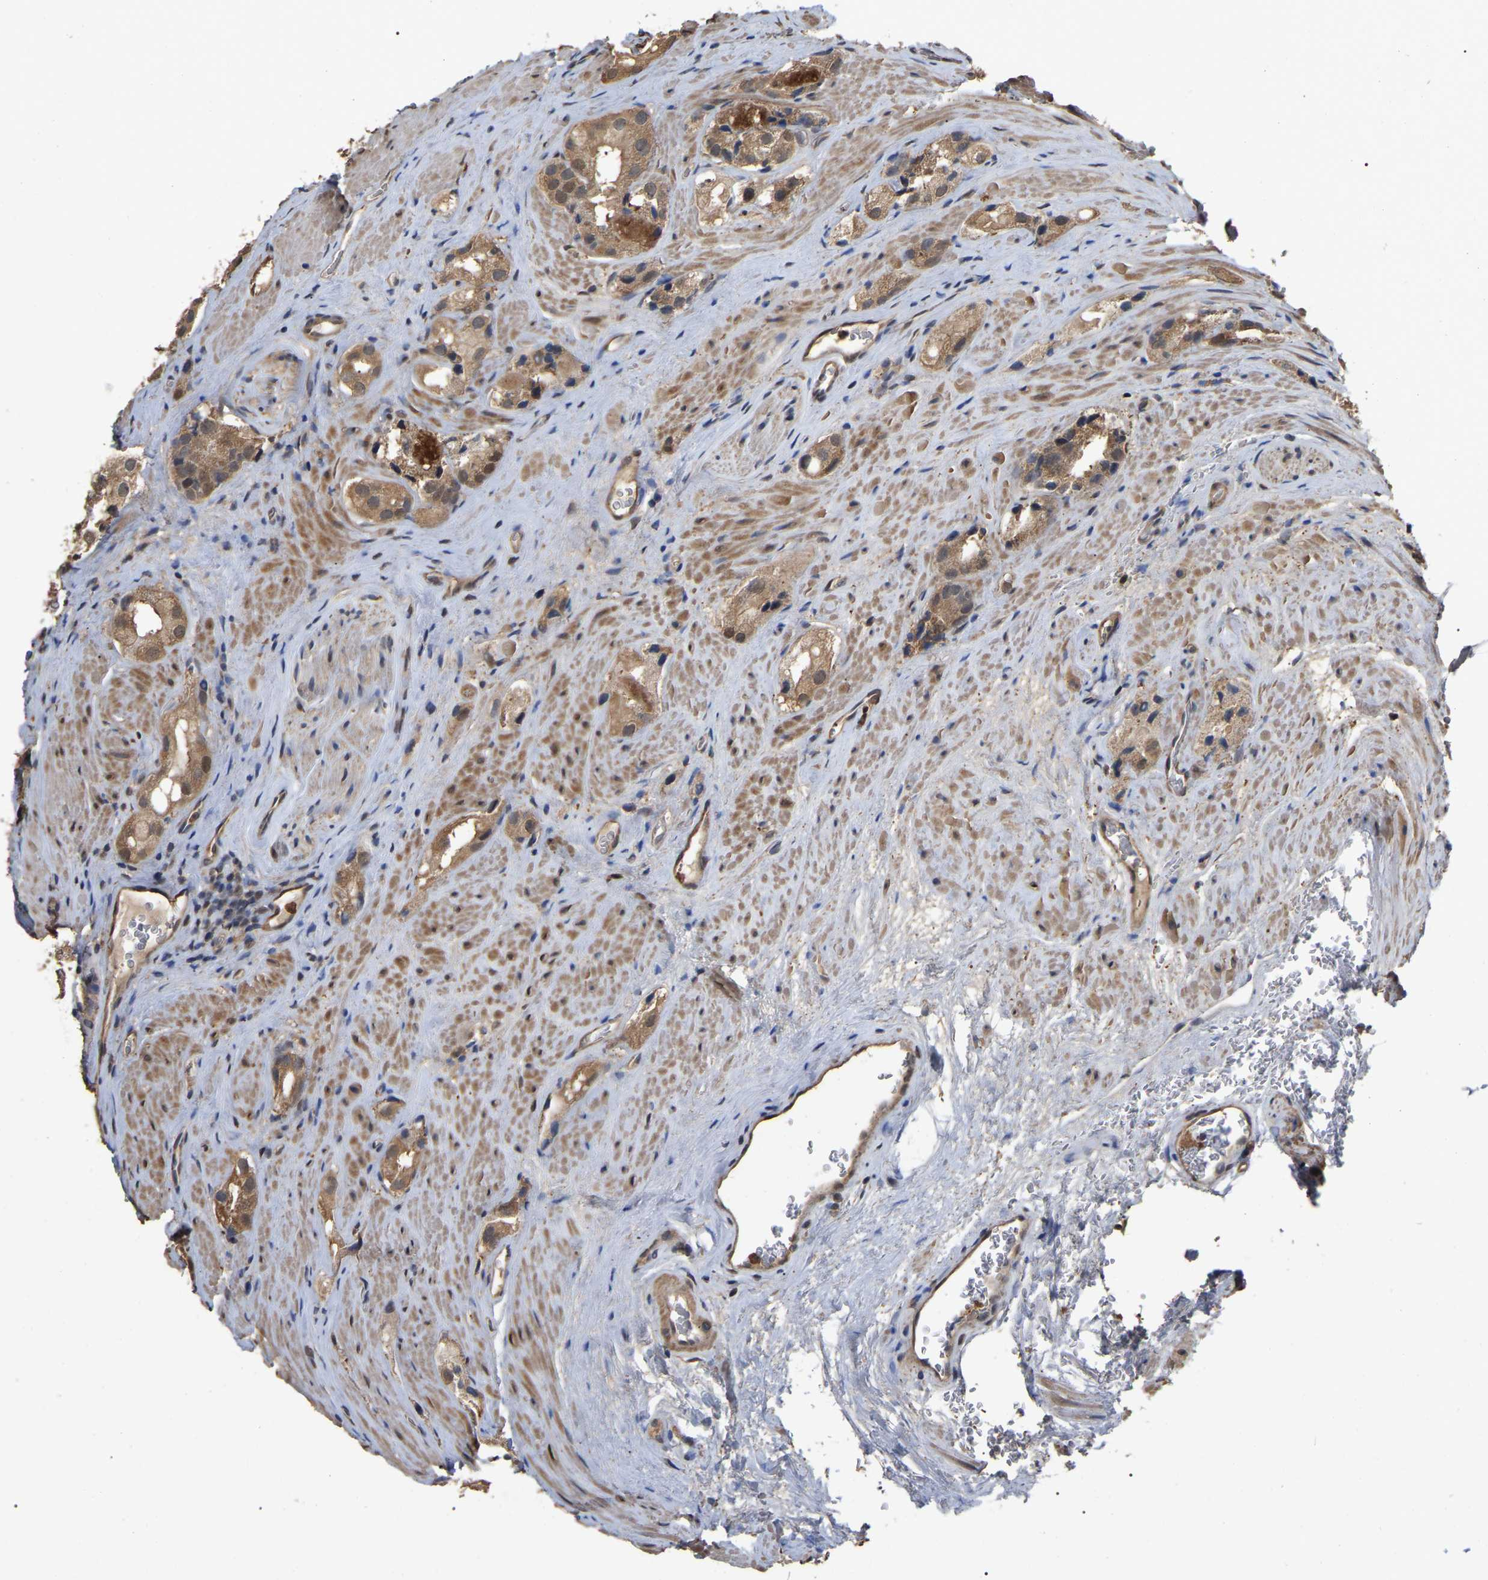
{"staining": {"intensity": "weak", "quantity": ">75%", "location": "cytoplasmic/membranous"}, "tissue": "prostate cancer", "cell_type": "Tumor cells", "image_type": "cancer", "snomed": [{"axis": "morphology", "description": "Adenocarcinoma, High grade"}, {"axis": "topography", "description": "Prostate"}], "caption": "Prostate cancer was stained to show a protein in brown. There is low levels of weak cytoplasmic/membranous positivity in about >75% of tumor cells.", "gene": "FAM219A", "patient": {"sex": "male", "age": 63}}